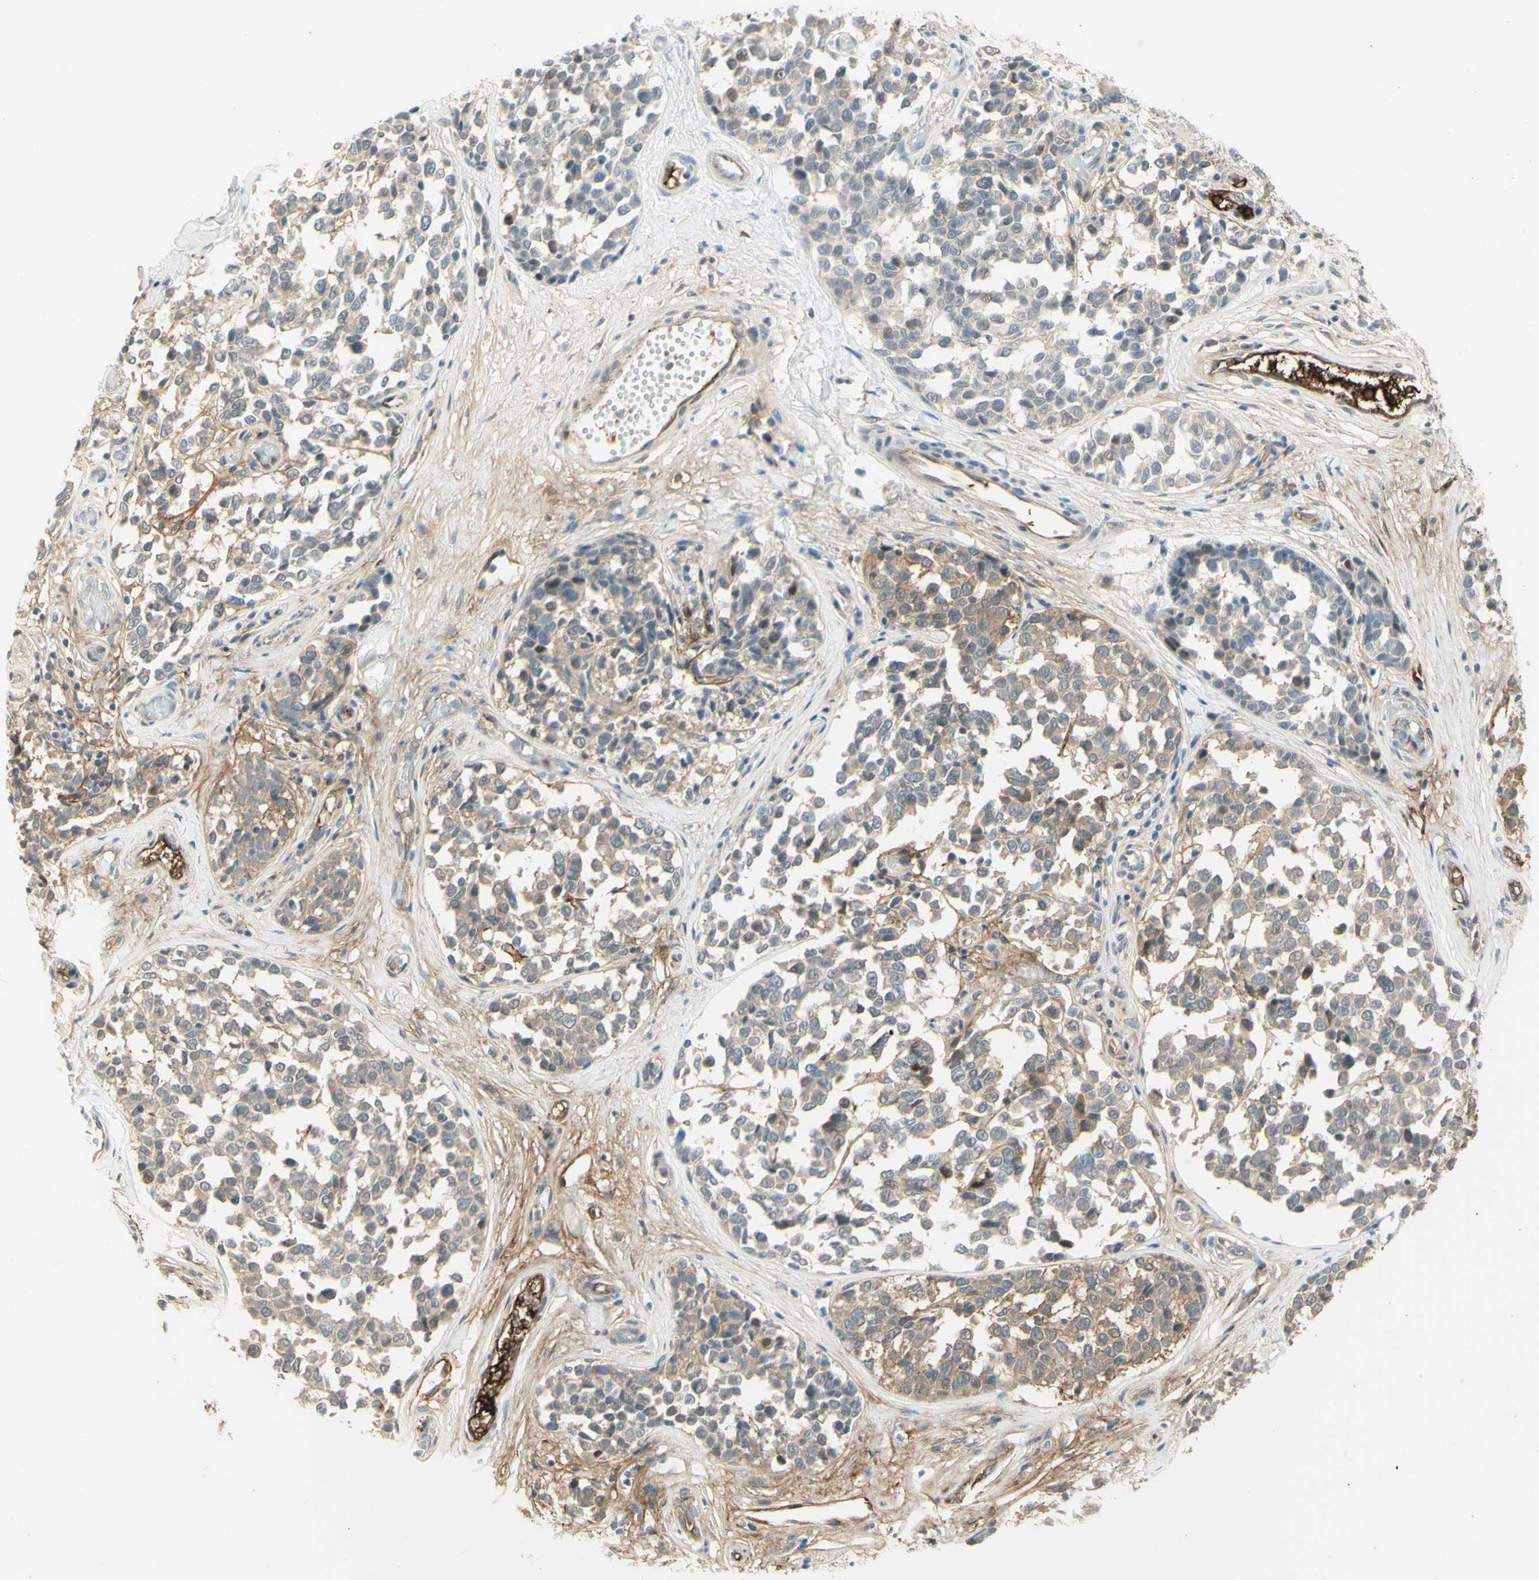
{"staining": {"intensity": "weak", "quantity": "25%-75%", "location": "cytoplasmic/membranous"}, "tissue": "melanoma", "cell_type": "Tumor cells", "image_type": "cancer", "snomed": [{"axis": "morphology", "description": "Malignant melanoma, NOS"}, {"axis": "topography", "description": "Skin"}], "caption": "The histopathology image shows a brown stain indicating the presence of a protein in the cytoplasmic/membranous of tumor cells in malignant melanoma.", "gene": "ANGPT2", "patient": {"sex": "female", "age": 64}}